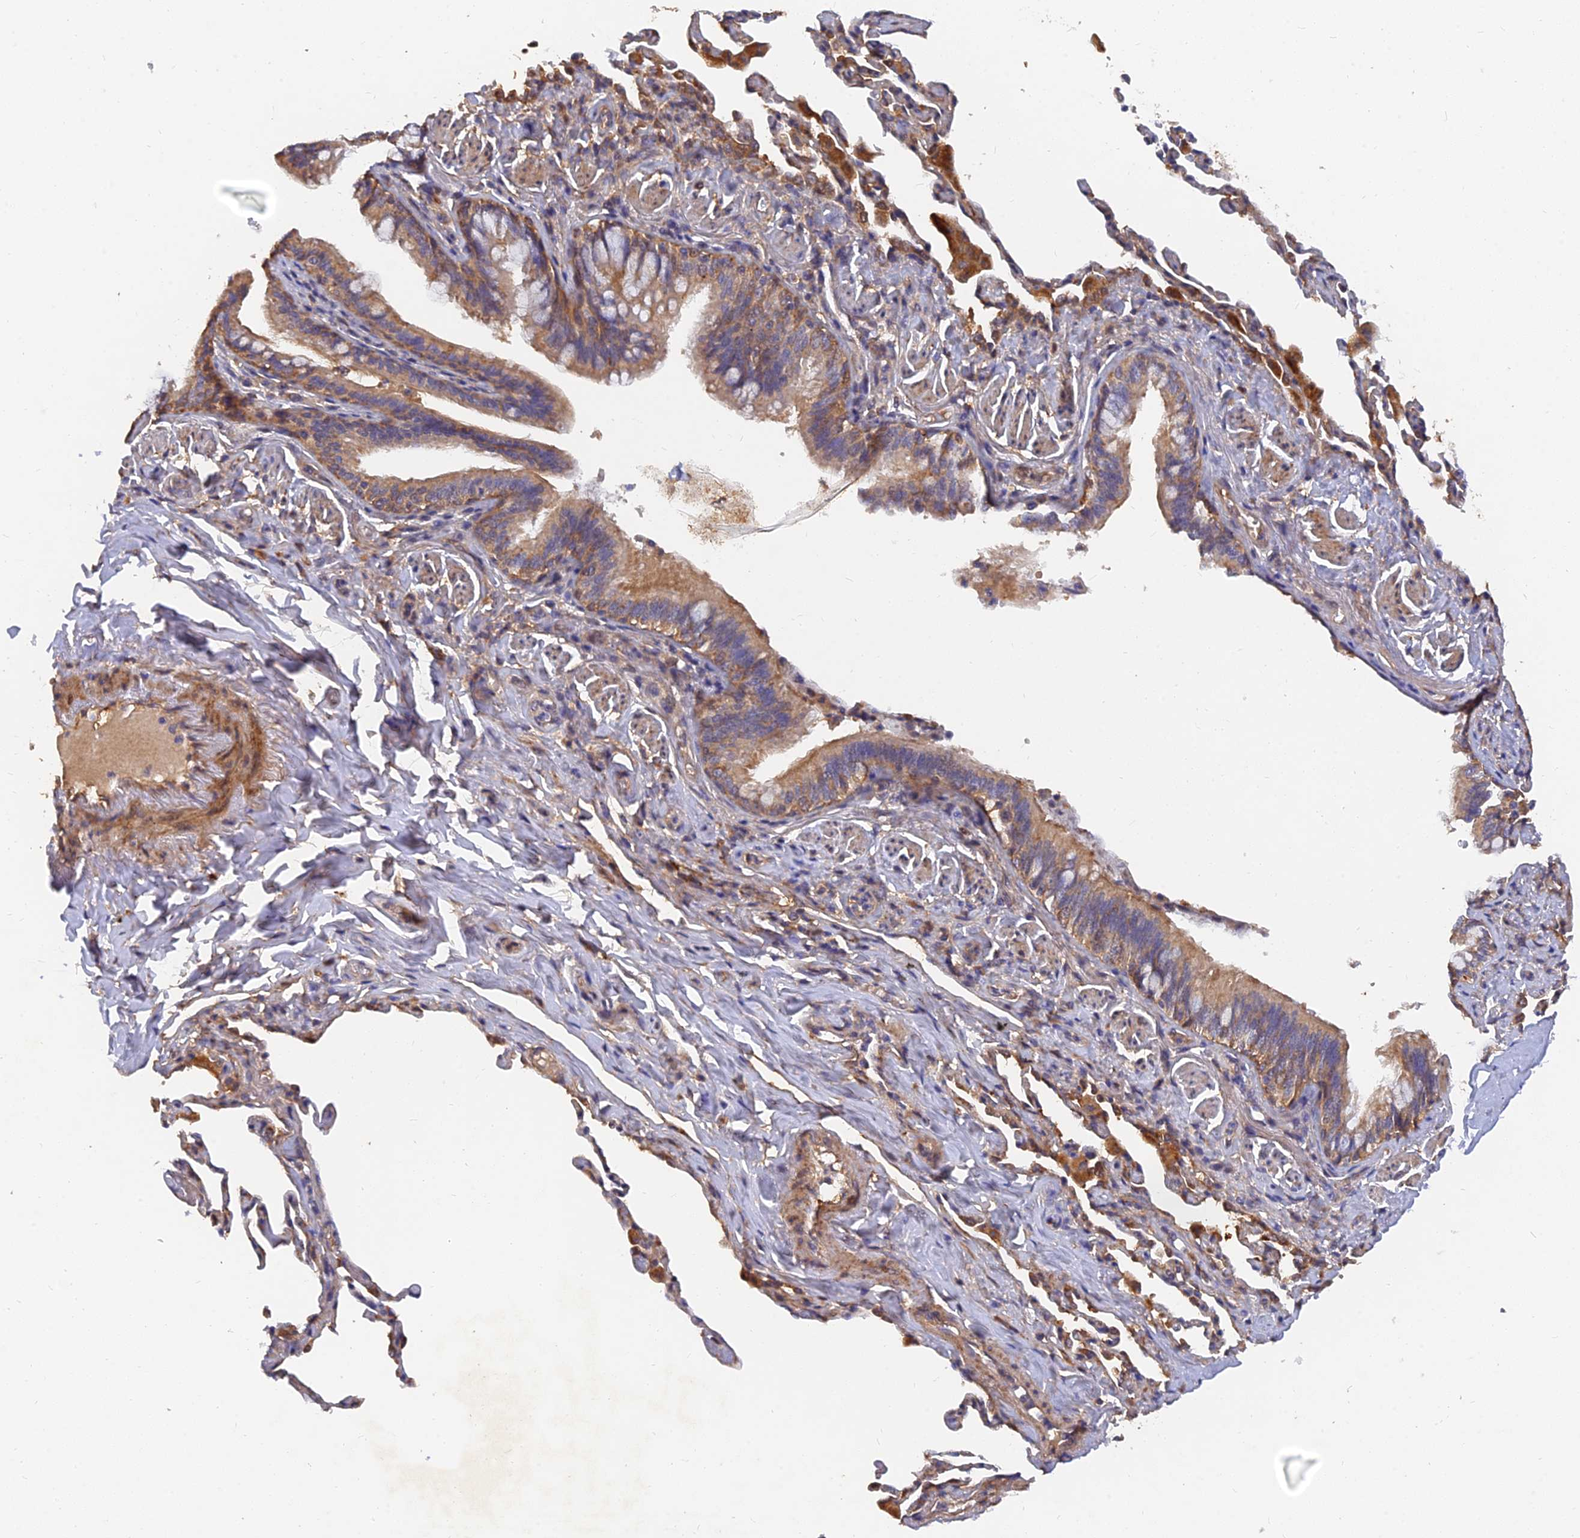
{"staining": {"intensity": "moderate", "quantity": ">75%", "location": "cytoplasmic/membranous"}, "tissue": "bronchus", "cell_type": "Respiratory epithelial cells", "image_type": "normal", "snomed": [{"axis": "morphology", "description": "Normal tissue, NOS"}, {"axis": "morphology", "description": "Inflammation, NOS"}, {"axis": "topography", "description": "Bronchus"}, {"axis": "topography", "description": "Lung"}], "caption": "Immunohistochemical staining of normal human bronchus shows moderate cytoplasmic/membranous protein expression in about >75% of respiratory epithelial cells.", "gene": "SLC38A11", "patient": {"sex": "female", "age": 46}}